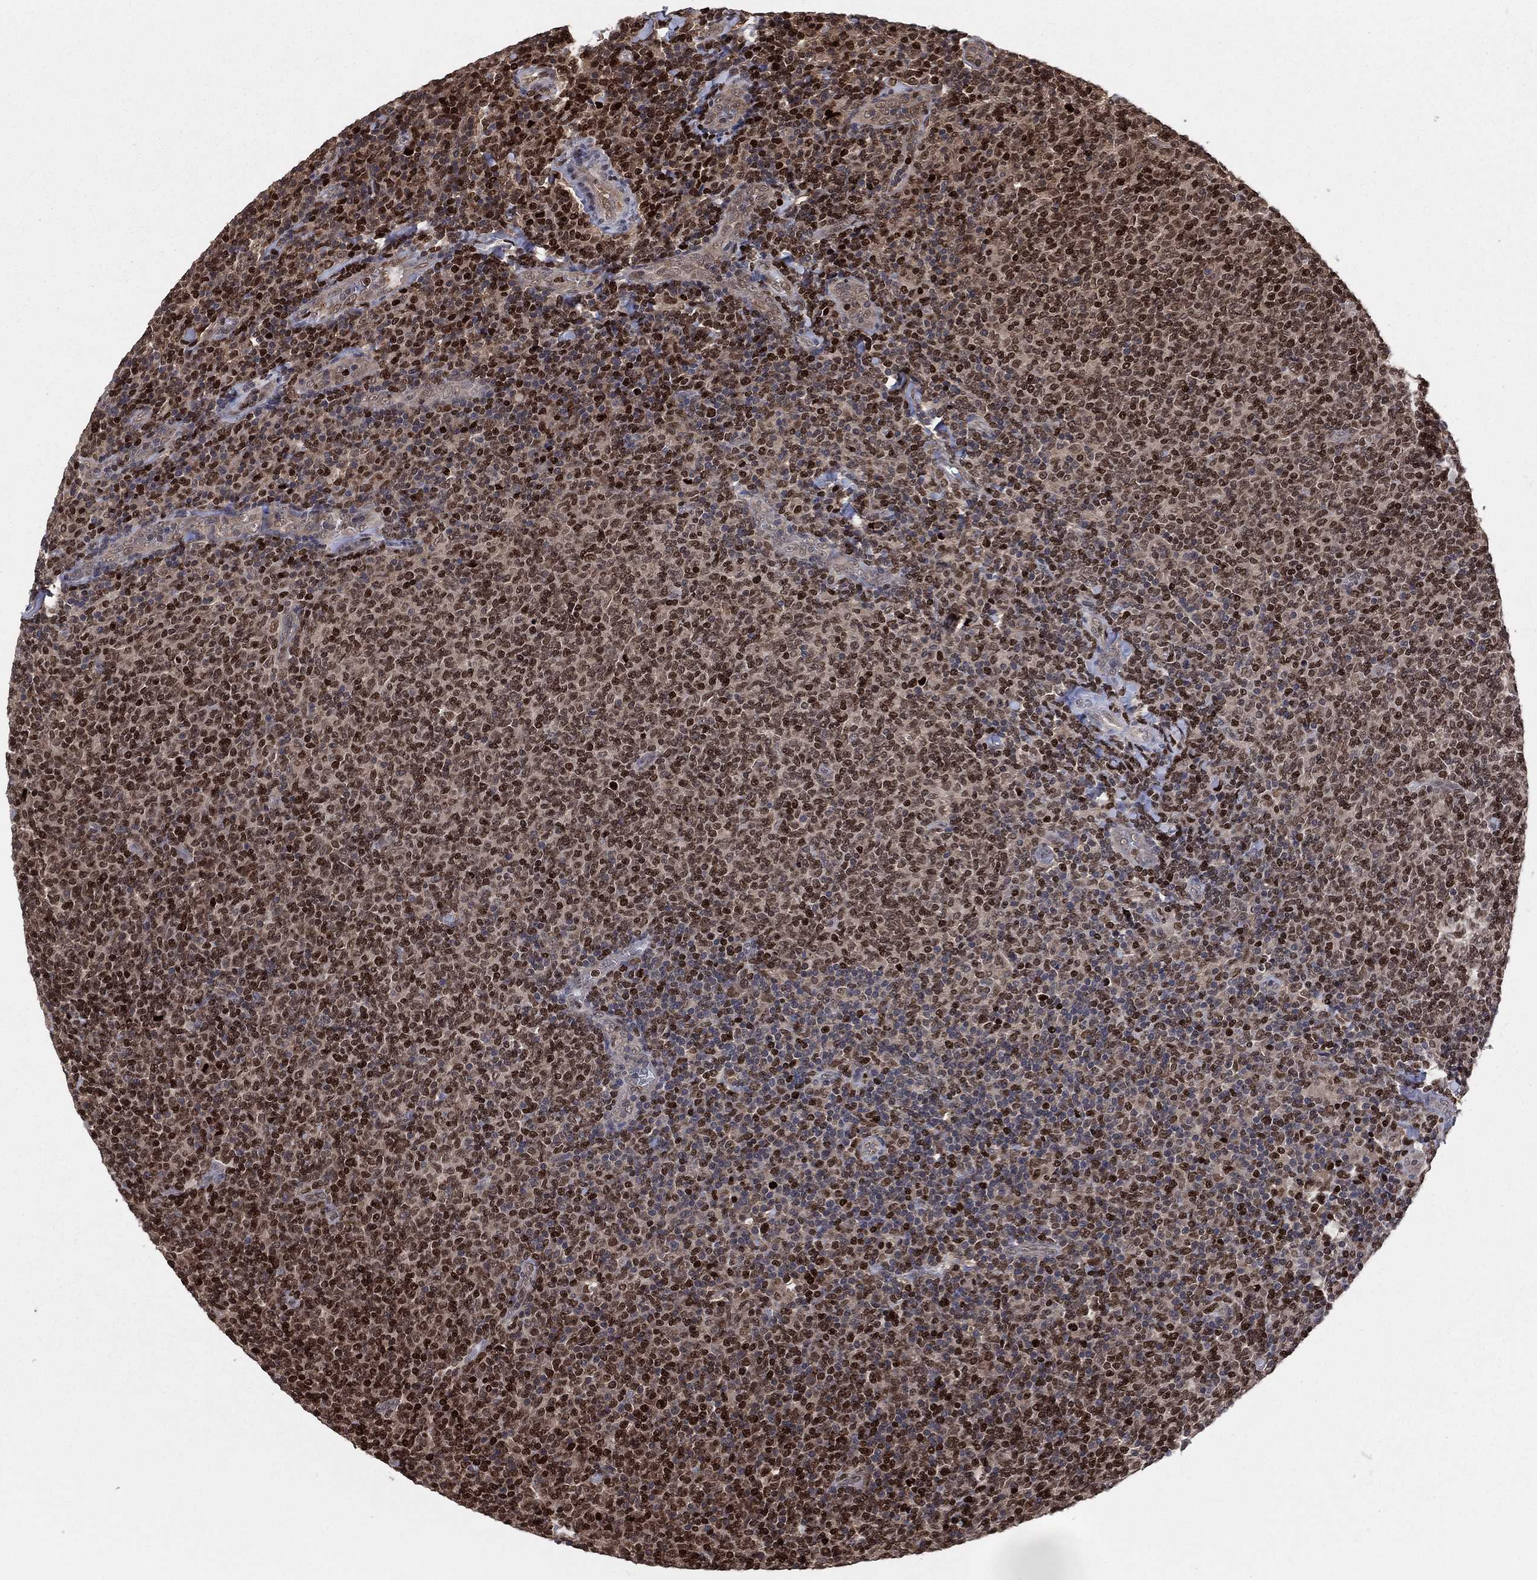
{"staining": {"intensity": "strong", "quantity": ">75%", "location": "nuclear"}, "tissue": "lymphoma", "cell_type": "Tumor cells", "image_type": "cancer", "snomed": [{"axis": "morphology", "description": "Malignant lymphoma, non-Hodgkin's type, Low grade"}, {"axis": "topography", "description": "Lymph node"}], "caption": "The image demonstrates immunohistochemical staining of low-grade malignant lymphoma, non-Hodgkin's type. There is strong nuclear expression is present in about >75% of tumor cells.", "gene": "PSMA1", "patient": {"sex": "male", "age": 52}}